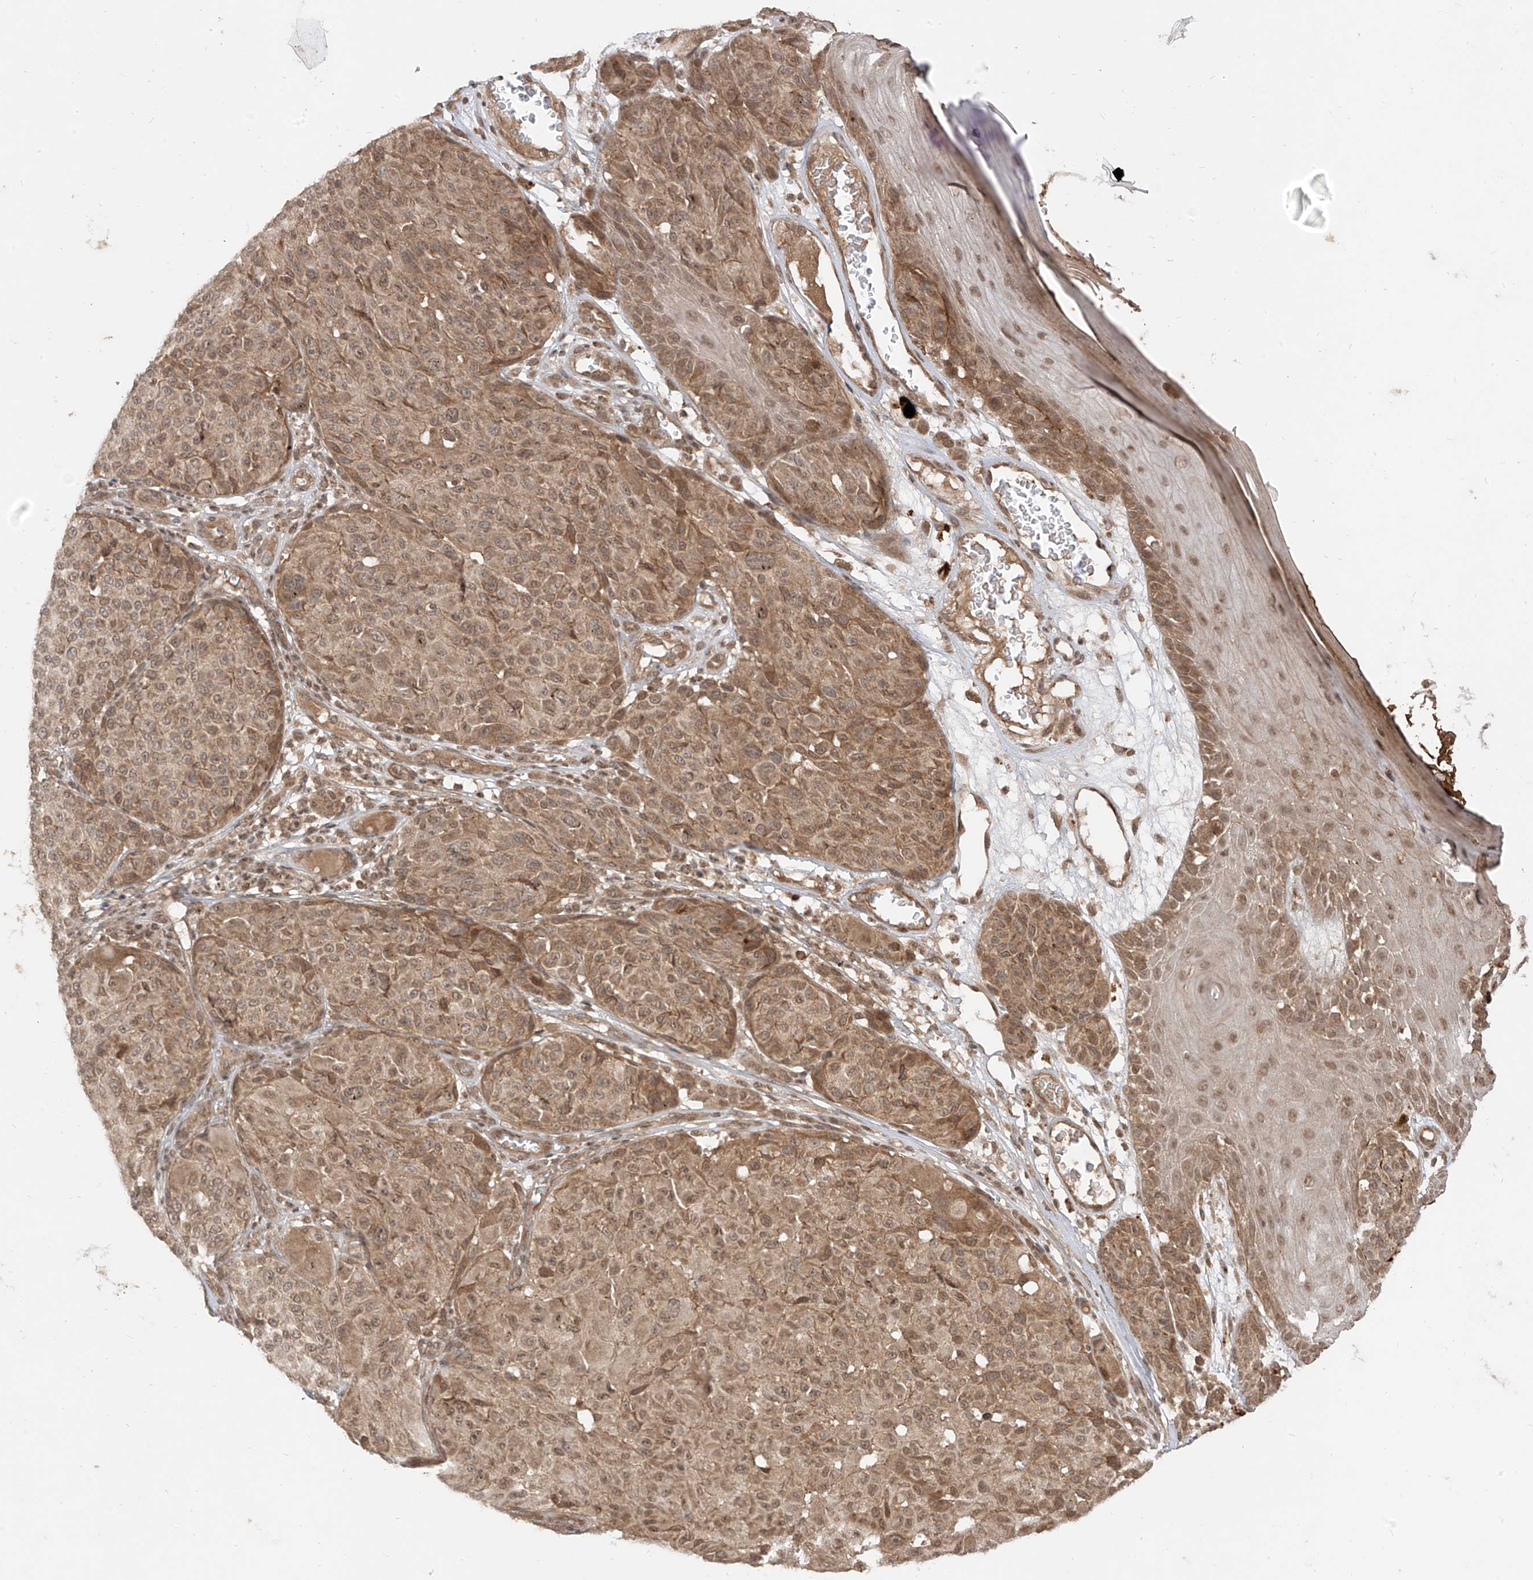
{"staining": {"intensity": "moderate", "quantity": ">75%", "location": "cytoplasmic/membranous,nuclear"}, "tissue": "melanoma", "cell_type": "Tumor cells", "image_type": "cancer", "snomed": [{"axis": "morphology", "description": "Malignant melanoma, NOS"}, {"axis": "topography", "description": "Skin"}], "caption": "Moderate cytoplasmic/membranous and nuclear protein expression is seen in about >75% of tumor cells in malignant melanoma.", "gene": "LCOR", "patient": {"sex": "male", "age": 83}}